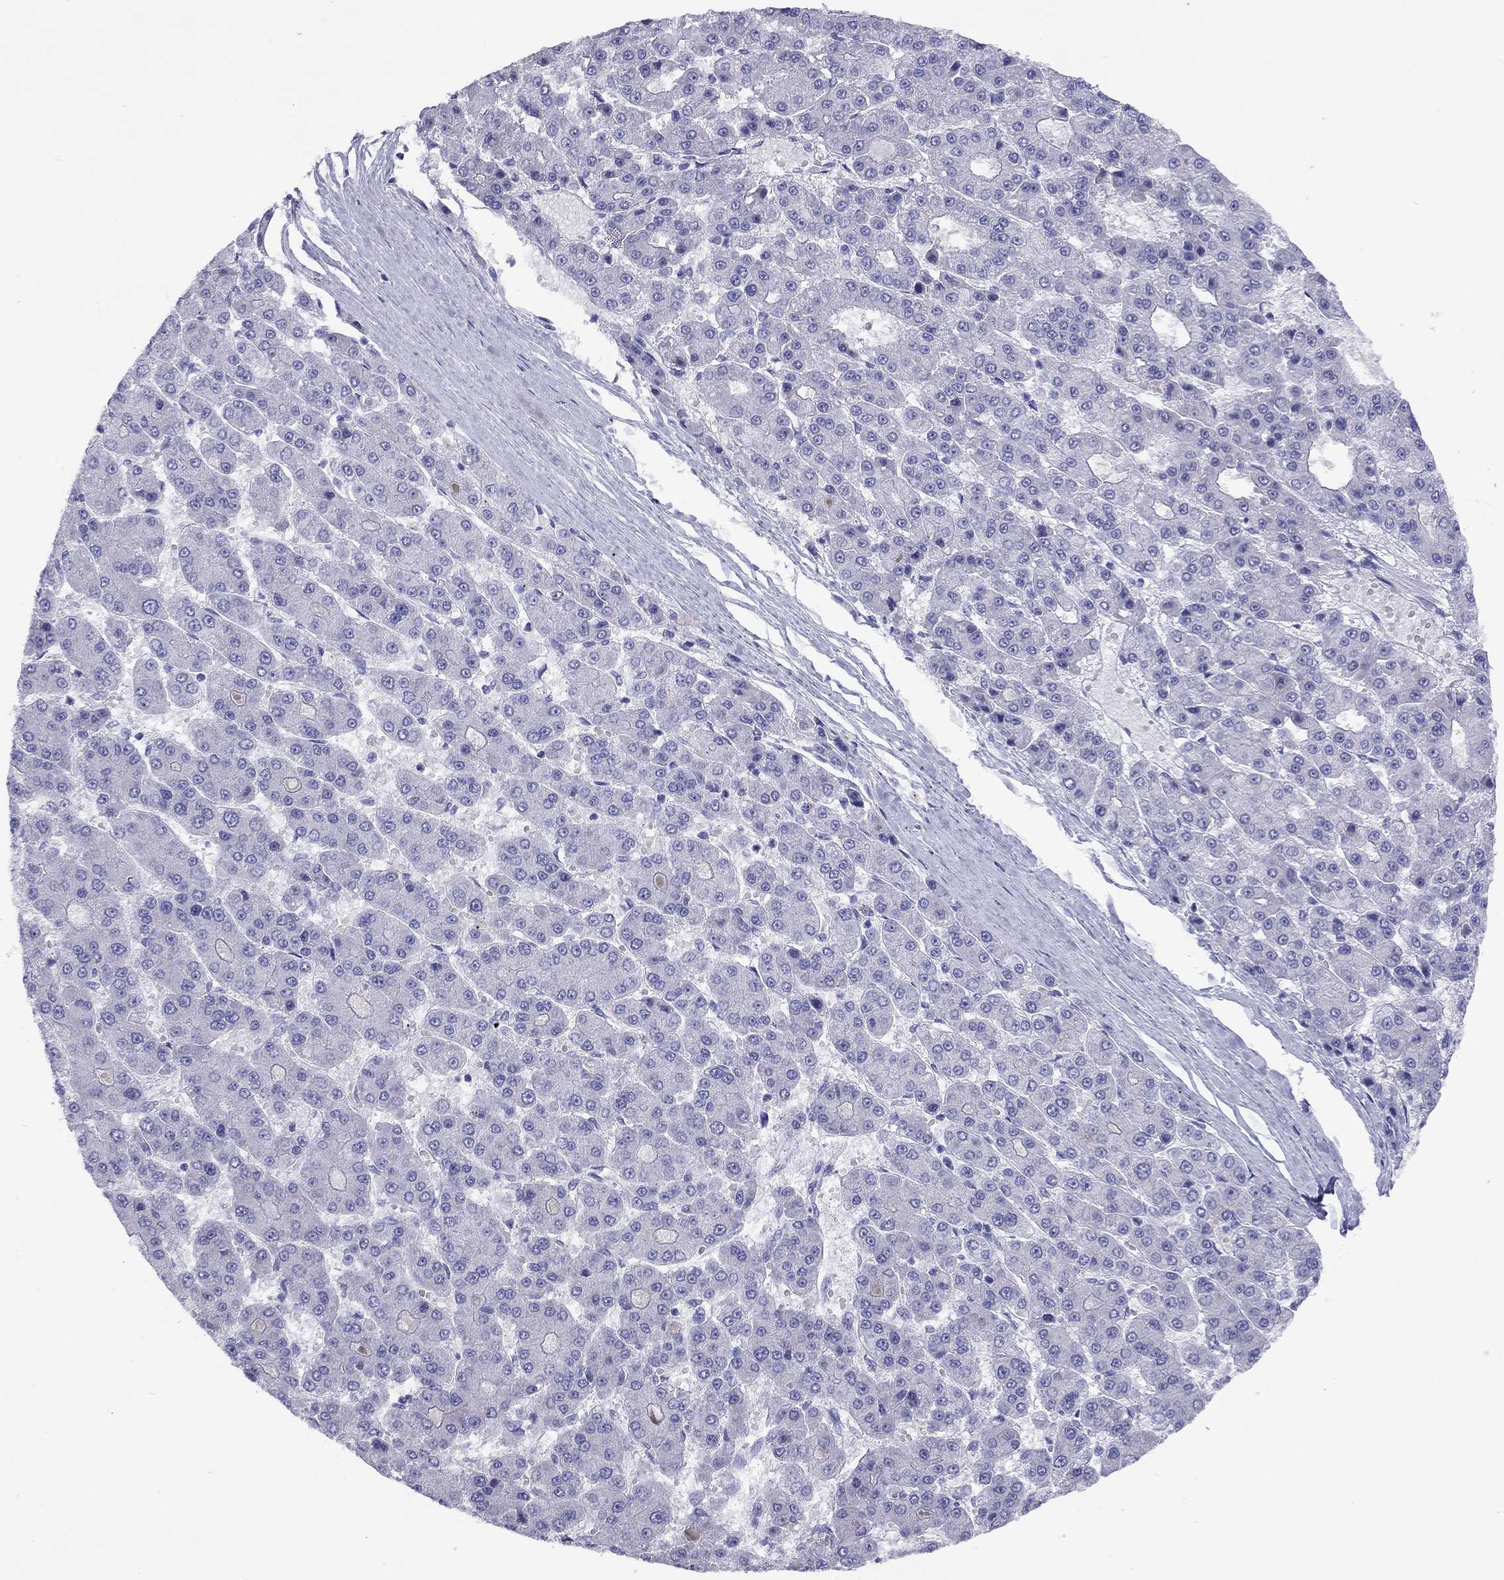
{"staining": {"intensity": "negative", "quantity": "none", "location": "none"}, "tissue": "liver cancer", "cell_type": "Tumor cells", "image_type": "cancer", "snomed": [{"axis": "morphology", "description": "Carcinoma, Hepatocellular, NOS"}, {"axis": "topography", "description": "Liver"}], "caption": "This is a histopathology image of IHC staining of liver cancer (hepatocellular carcinoma), which shows no positivity in tumor cells.", "gene": "CMYA5", "patient": {"sex": "male", "age": 70}}